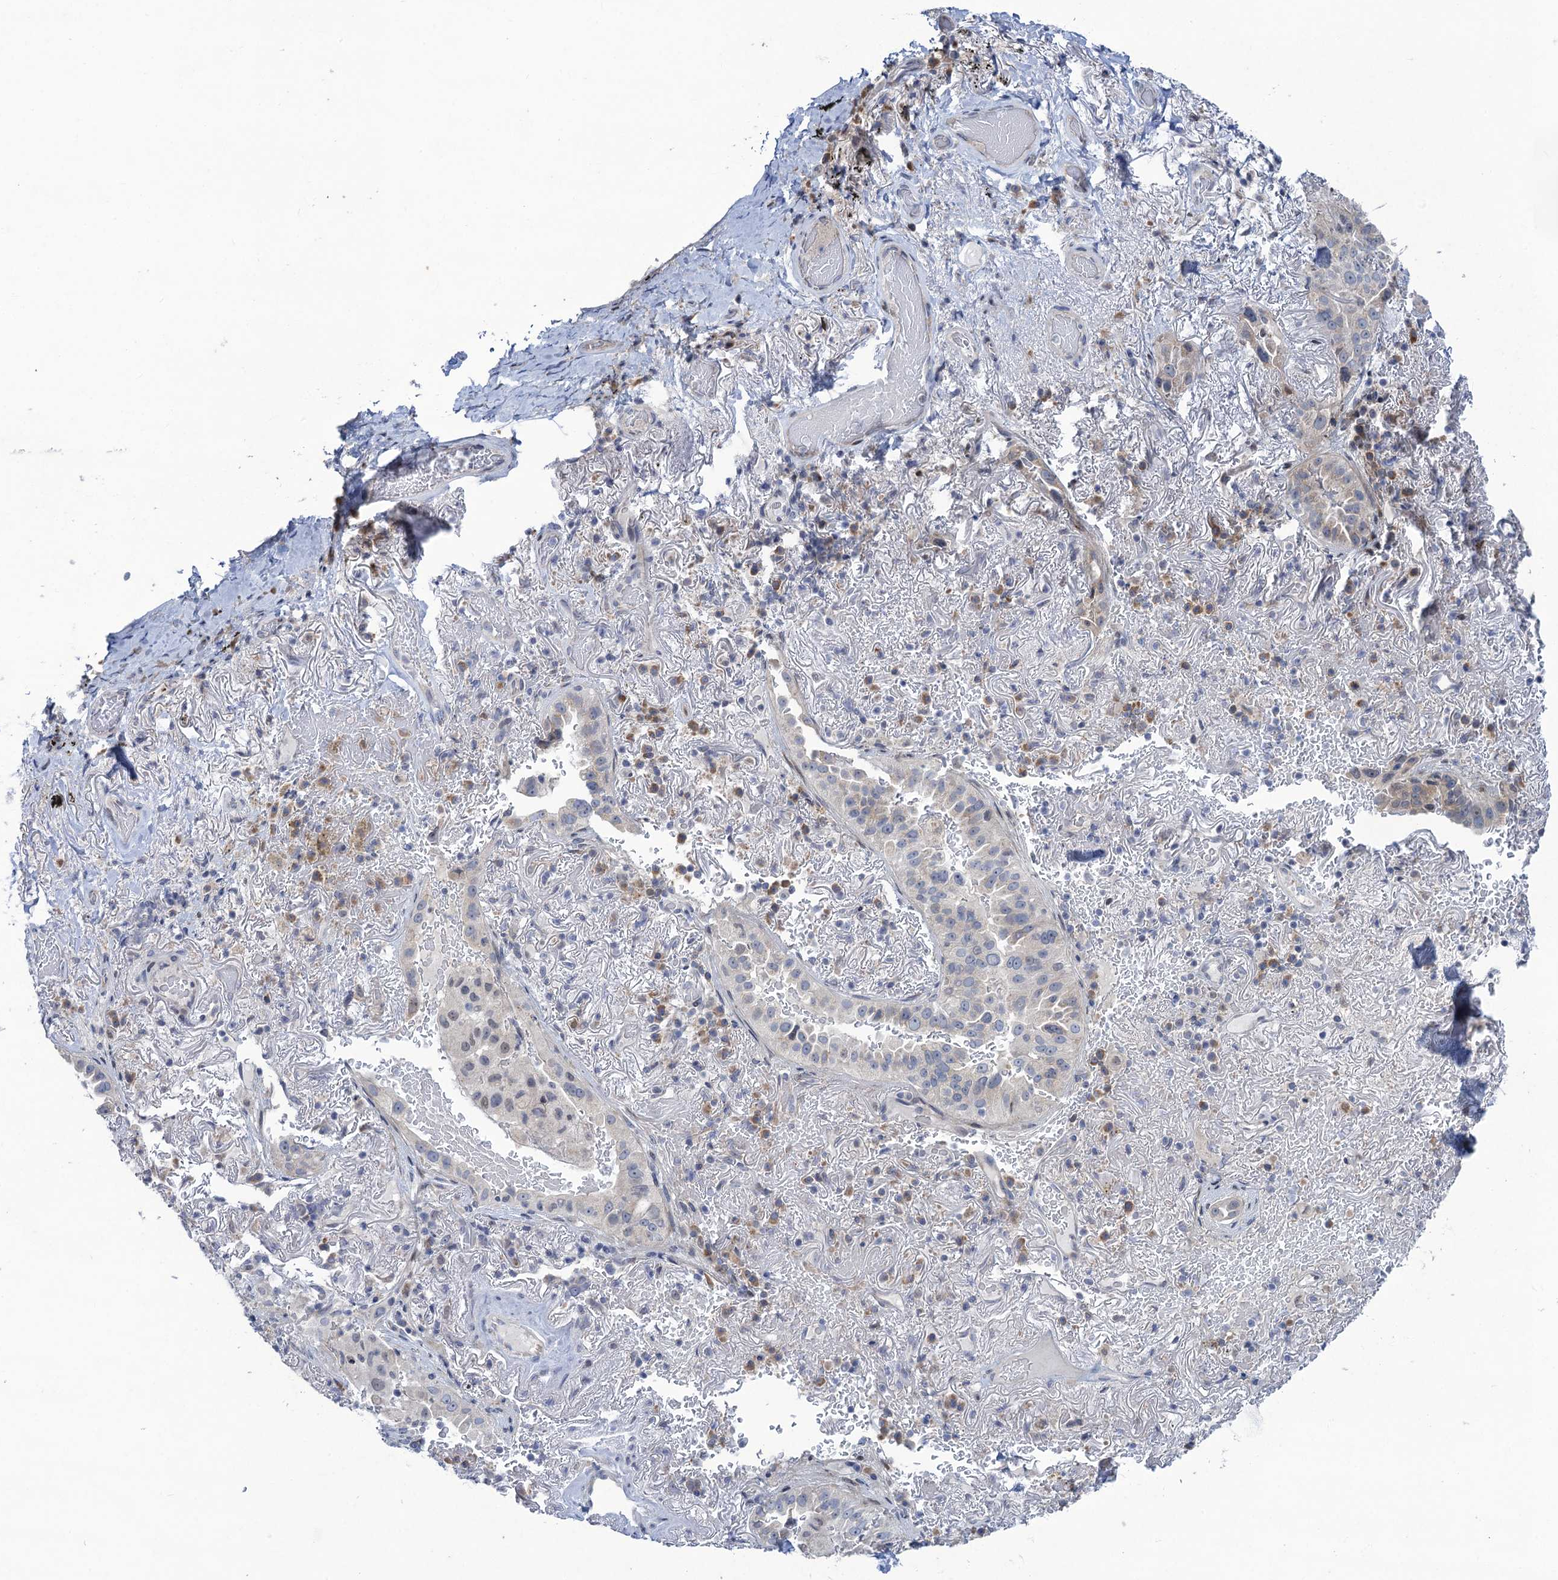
{"staining": {"intensity": "negative", "quantity": "none", "location": "none"}, "tissue": "lung cancer", "cell_type": "Tumor cells", "image_type": "cancer", "snomed": [{"axis": "morphology", "description": "Adenocarcinoma, NOS"}, {"axis": "topography", "description": "Lung"}], "caption": "Tumor cells are negative for protein expression in human lung cancer (adenocarcinoma).", "gene": "QPCTL", "patient": {"sex": "female", "age": 69}}